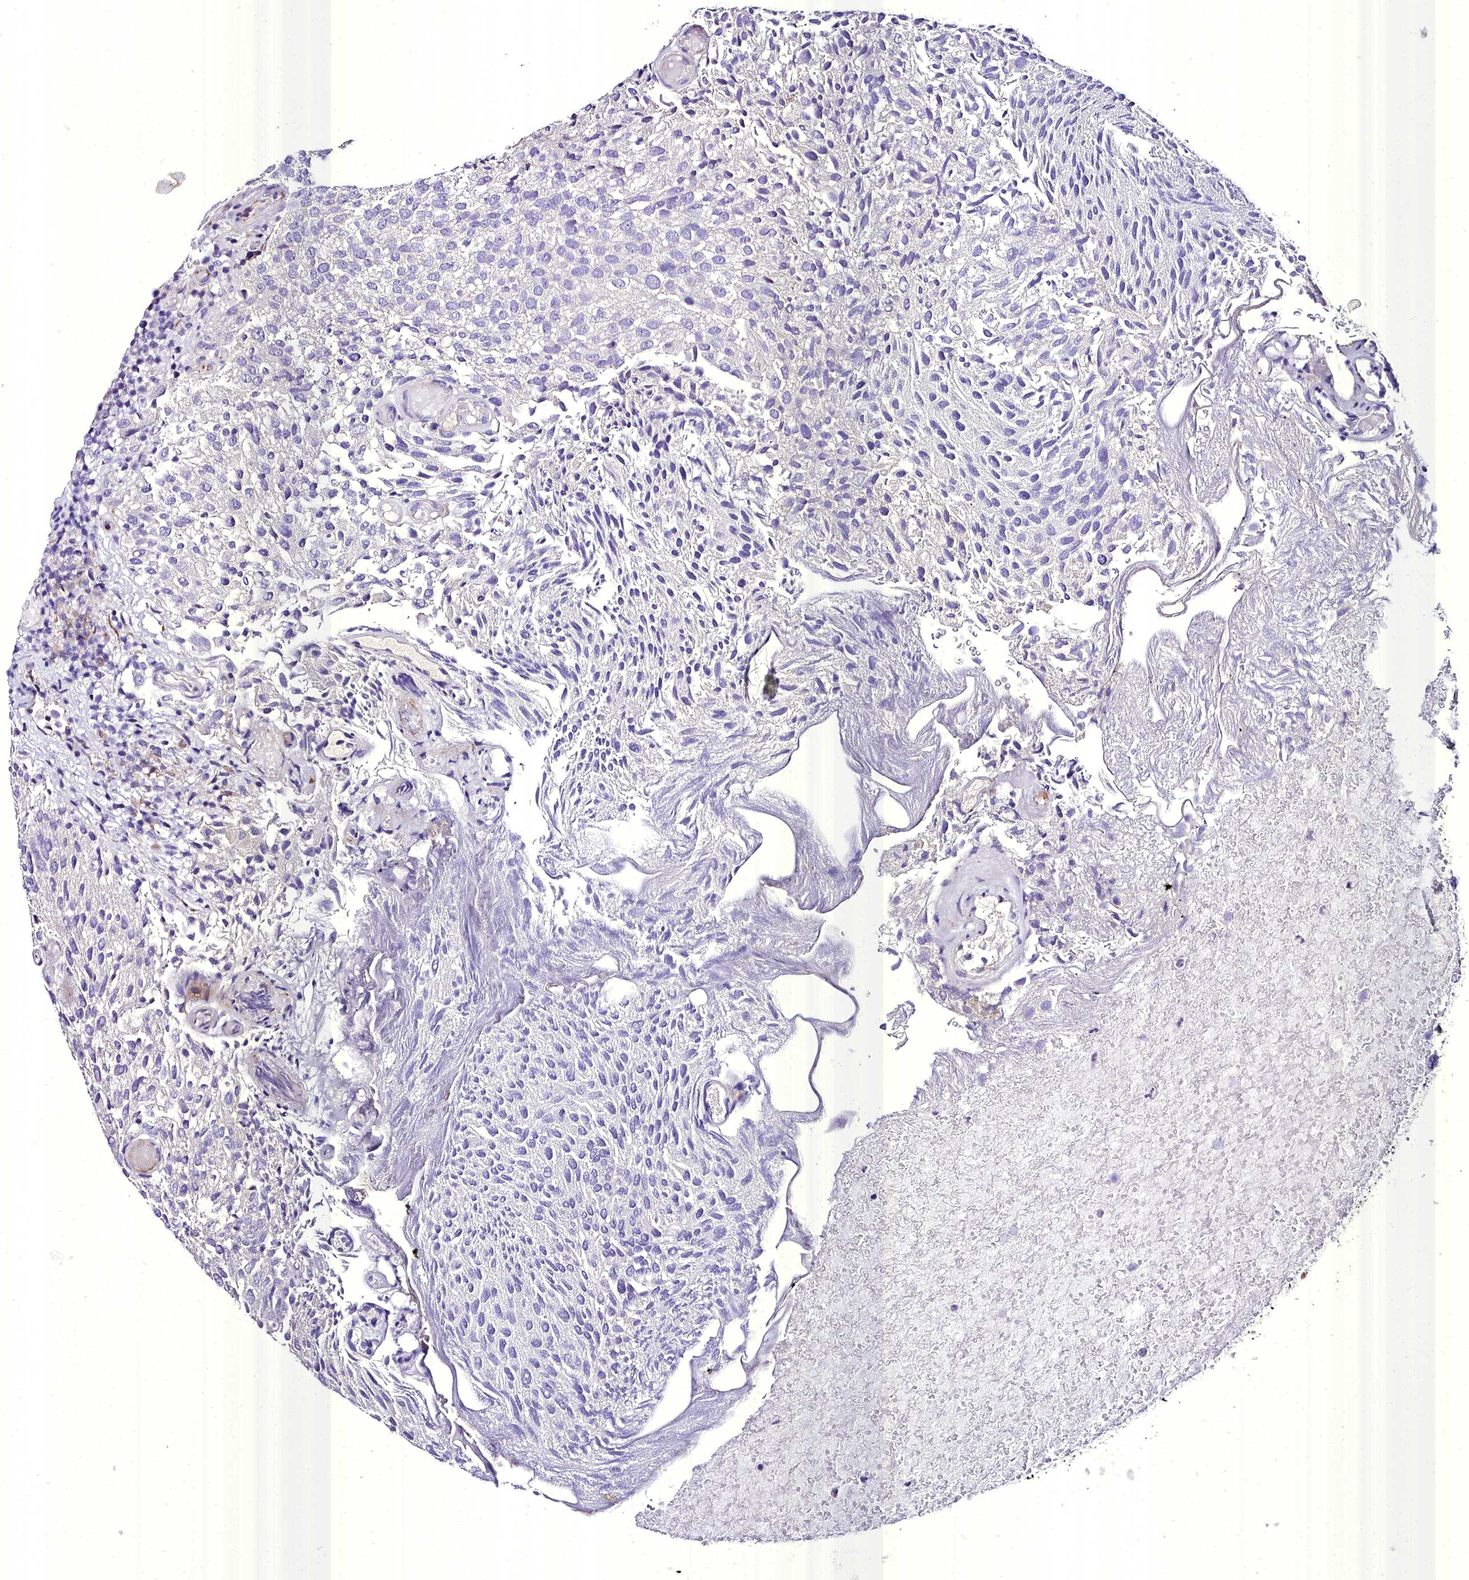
{"staining": {"intensity": "negative", "quantity": "none", "location": "none"}, "tissue": "urothelial cancer", "cell_type": "Tumor cells", "image_type": "cancer", "snomed": [{"axis": "morphology", "description": "Urothelial carcinoma, Low grade"}, {"axis": "topography", "description": "Urinary bladder"}], "caption": "Tumor cells show no significant expression in low-grade urothelial carcinoma.", "gene": "MS4A18", "patient": {"sex": "male", "age": 78}}